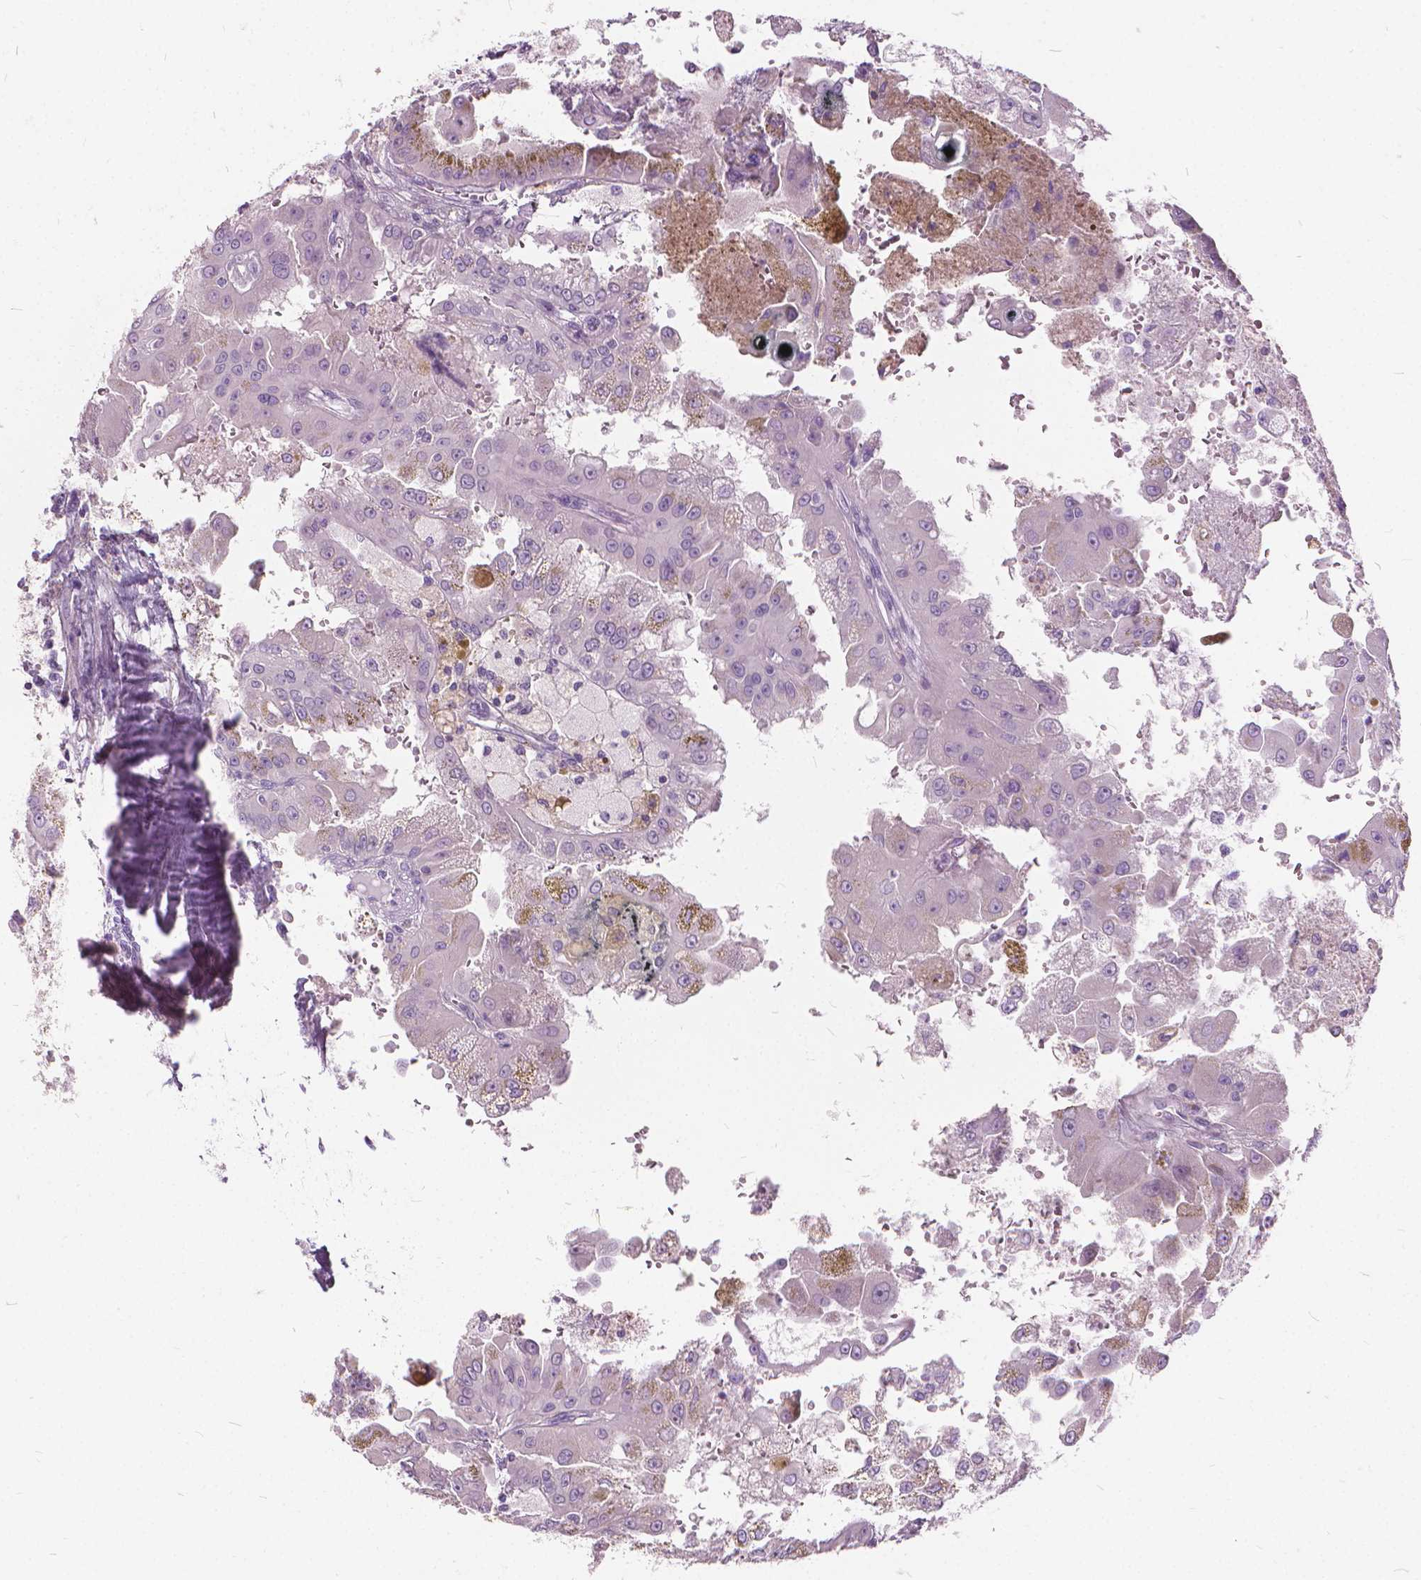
{"staining": {"intensity": "weak", "quantity": "<25%", "location": "cytoplasmic/membranous"}, "tissue": "renal cancer", "cell_type": "Tumor cells", "image_type": "cancer", "snomed": [{"axis": "morphology", "description": "Adenocarcinoma, NOS"}, {"axis": "topography", "description": "Kidney"}], "caption": "Immunohistochemistry (IHC) image of human renal cancer stained for a protein (brown), which shows no staining in tumor cells.", "gene": "DNM1", "patient": {"sex": "male", "age": 58}}